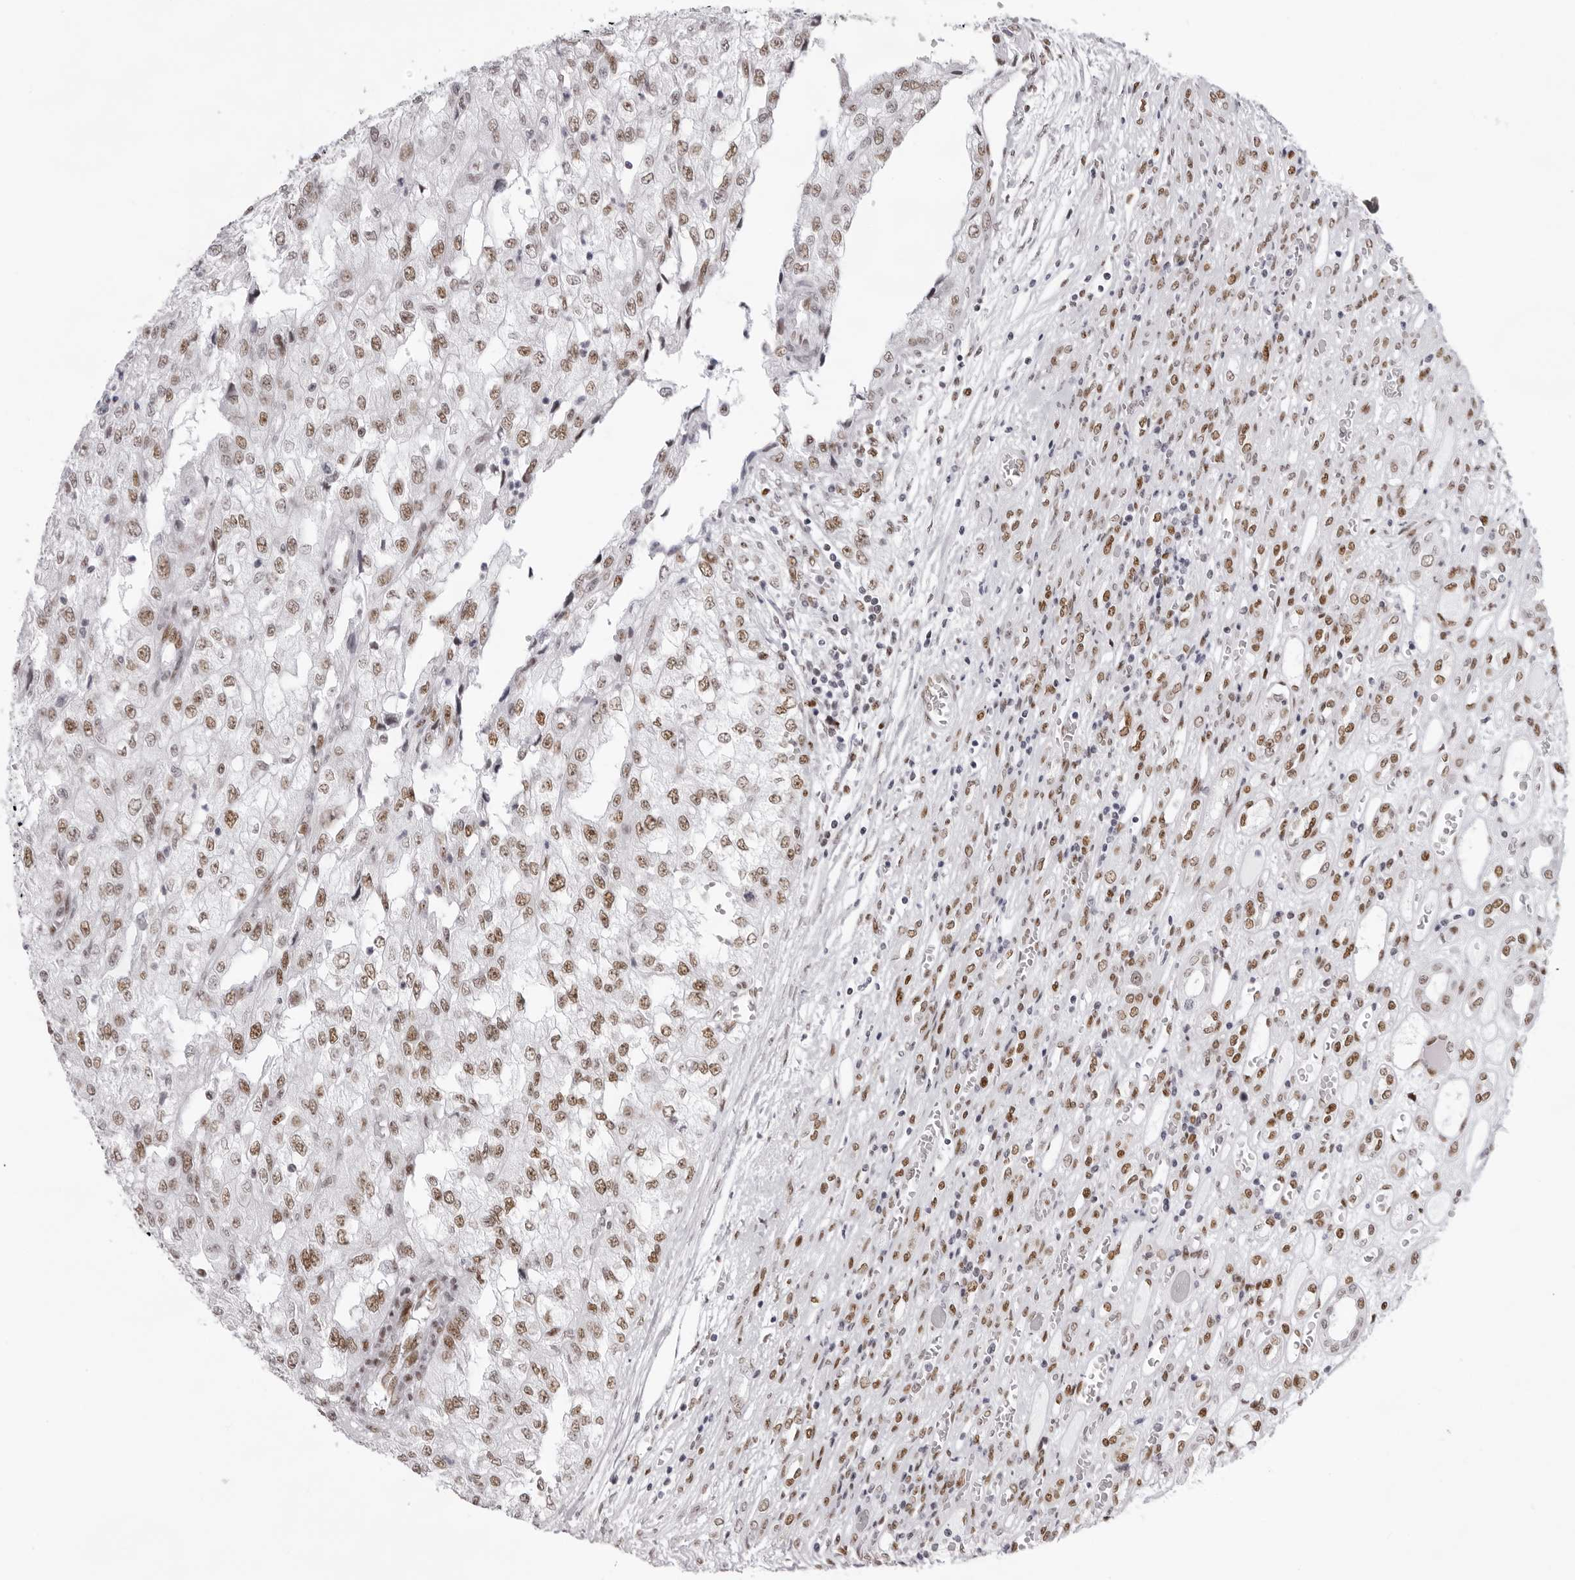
{"staining": {"intensity": "moderate", "quantity": ">75%", "location": "nuclear"}, "tissue": "renal cancer", "cell_type": "Tumor cells", "image_type": "cancer", "snomed": [{"axis": "morphology", "description": "Adenocarcinoma, NOS"}, {"axis": "topography", "description": "Kidney"}], "caption": "A brown stain highlights moderate nuclear positivity of a protein in human renal adenocarcinoma tumor cells.", "gene": "IRF2BP2", "patient": {"sex": "female", "age": 54}}